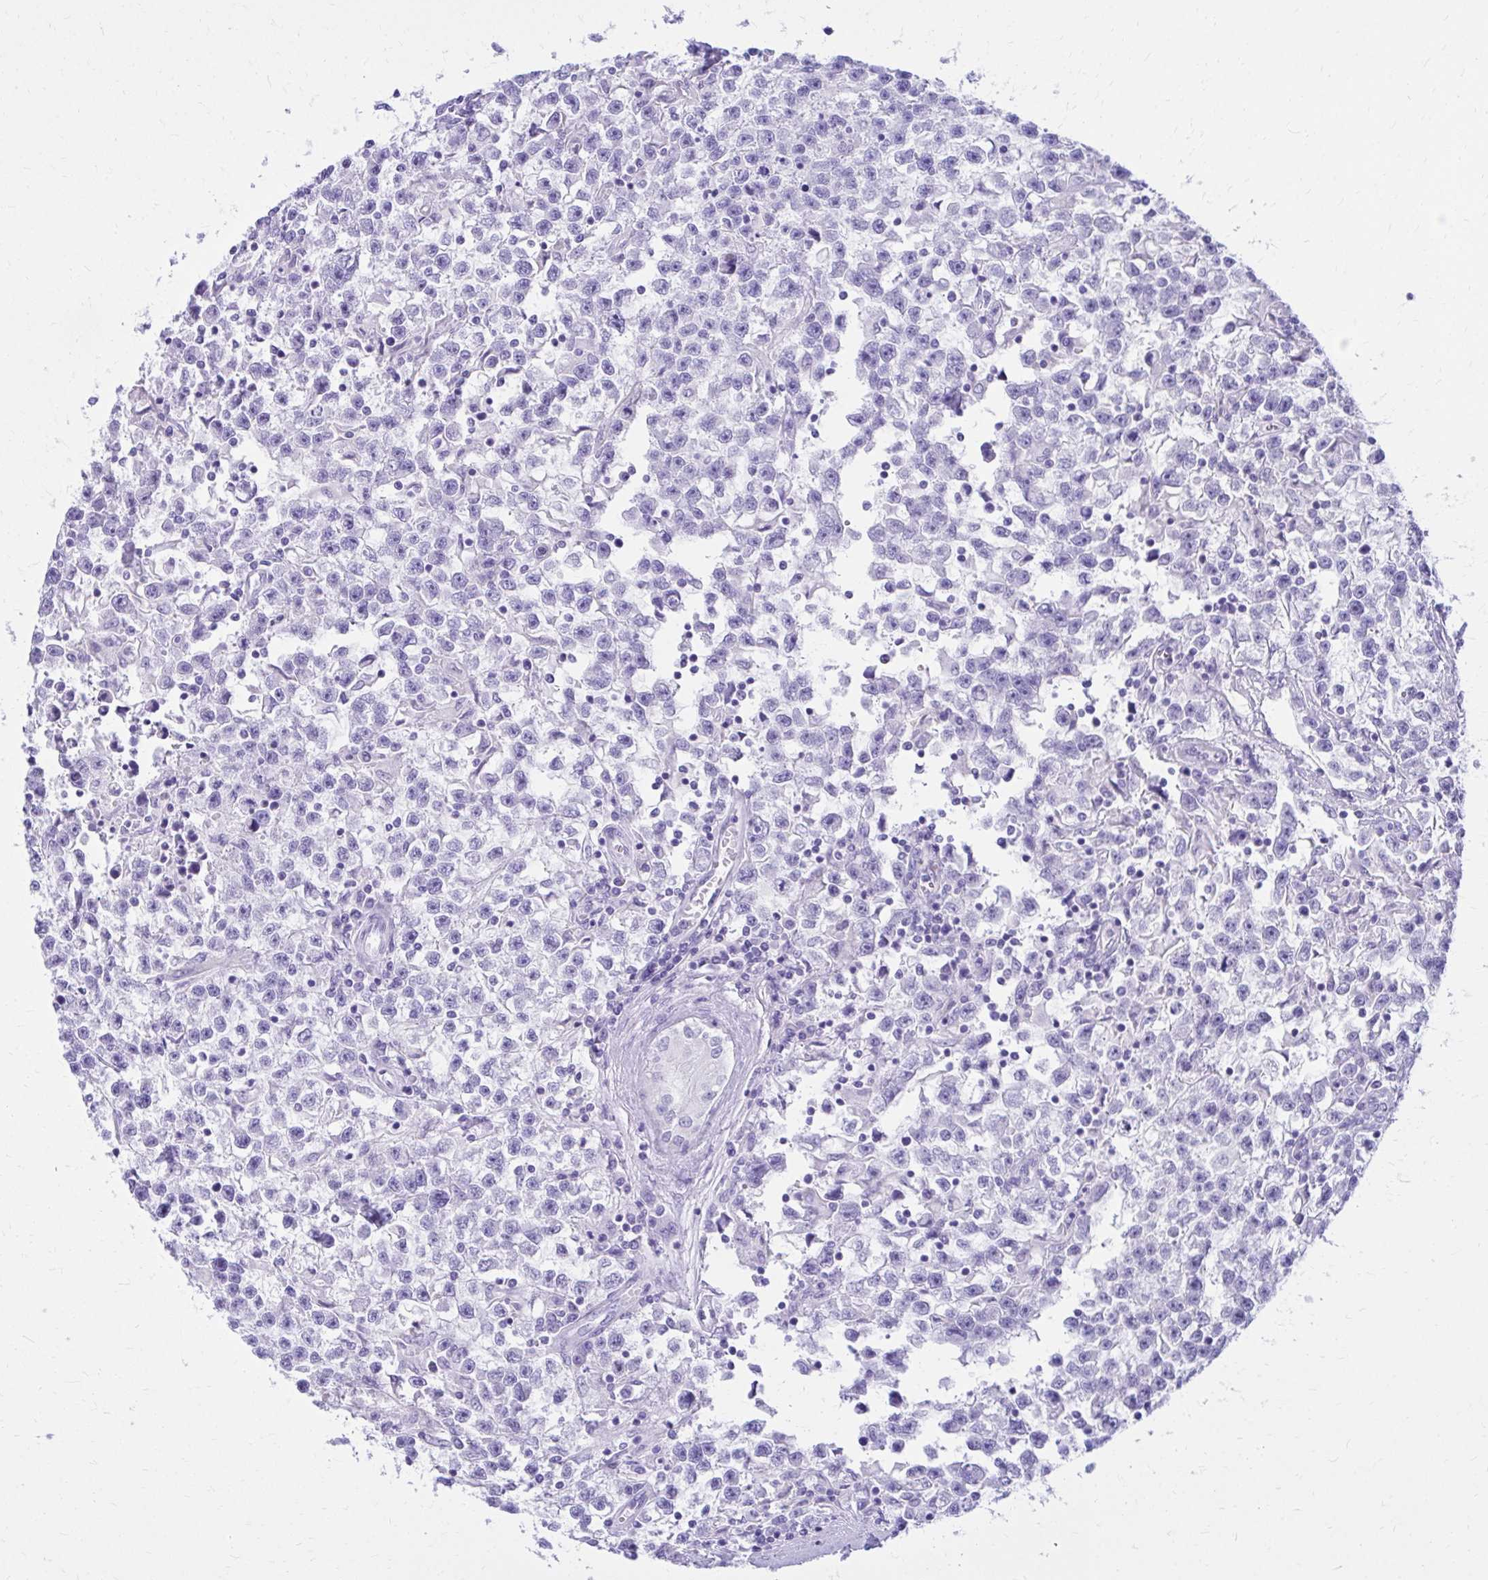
{"staining": {"intensity": "negative", "quantity": "none", "location": "none"}, "tissue": "testis cancer", "cell_type": "Tumor cells", "image_type": "cancer", "snomed": [{"axis": "morphology", "description": "Seminoma, NOS"}, {"axis": "topography", "description": "Testis"}], "caption": "There is no significant expression in tumor cells of testis cancer.", "gene": "PELI3", "patient": {"sex": "male", "age": 31}}